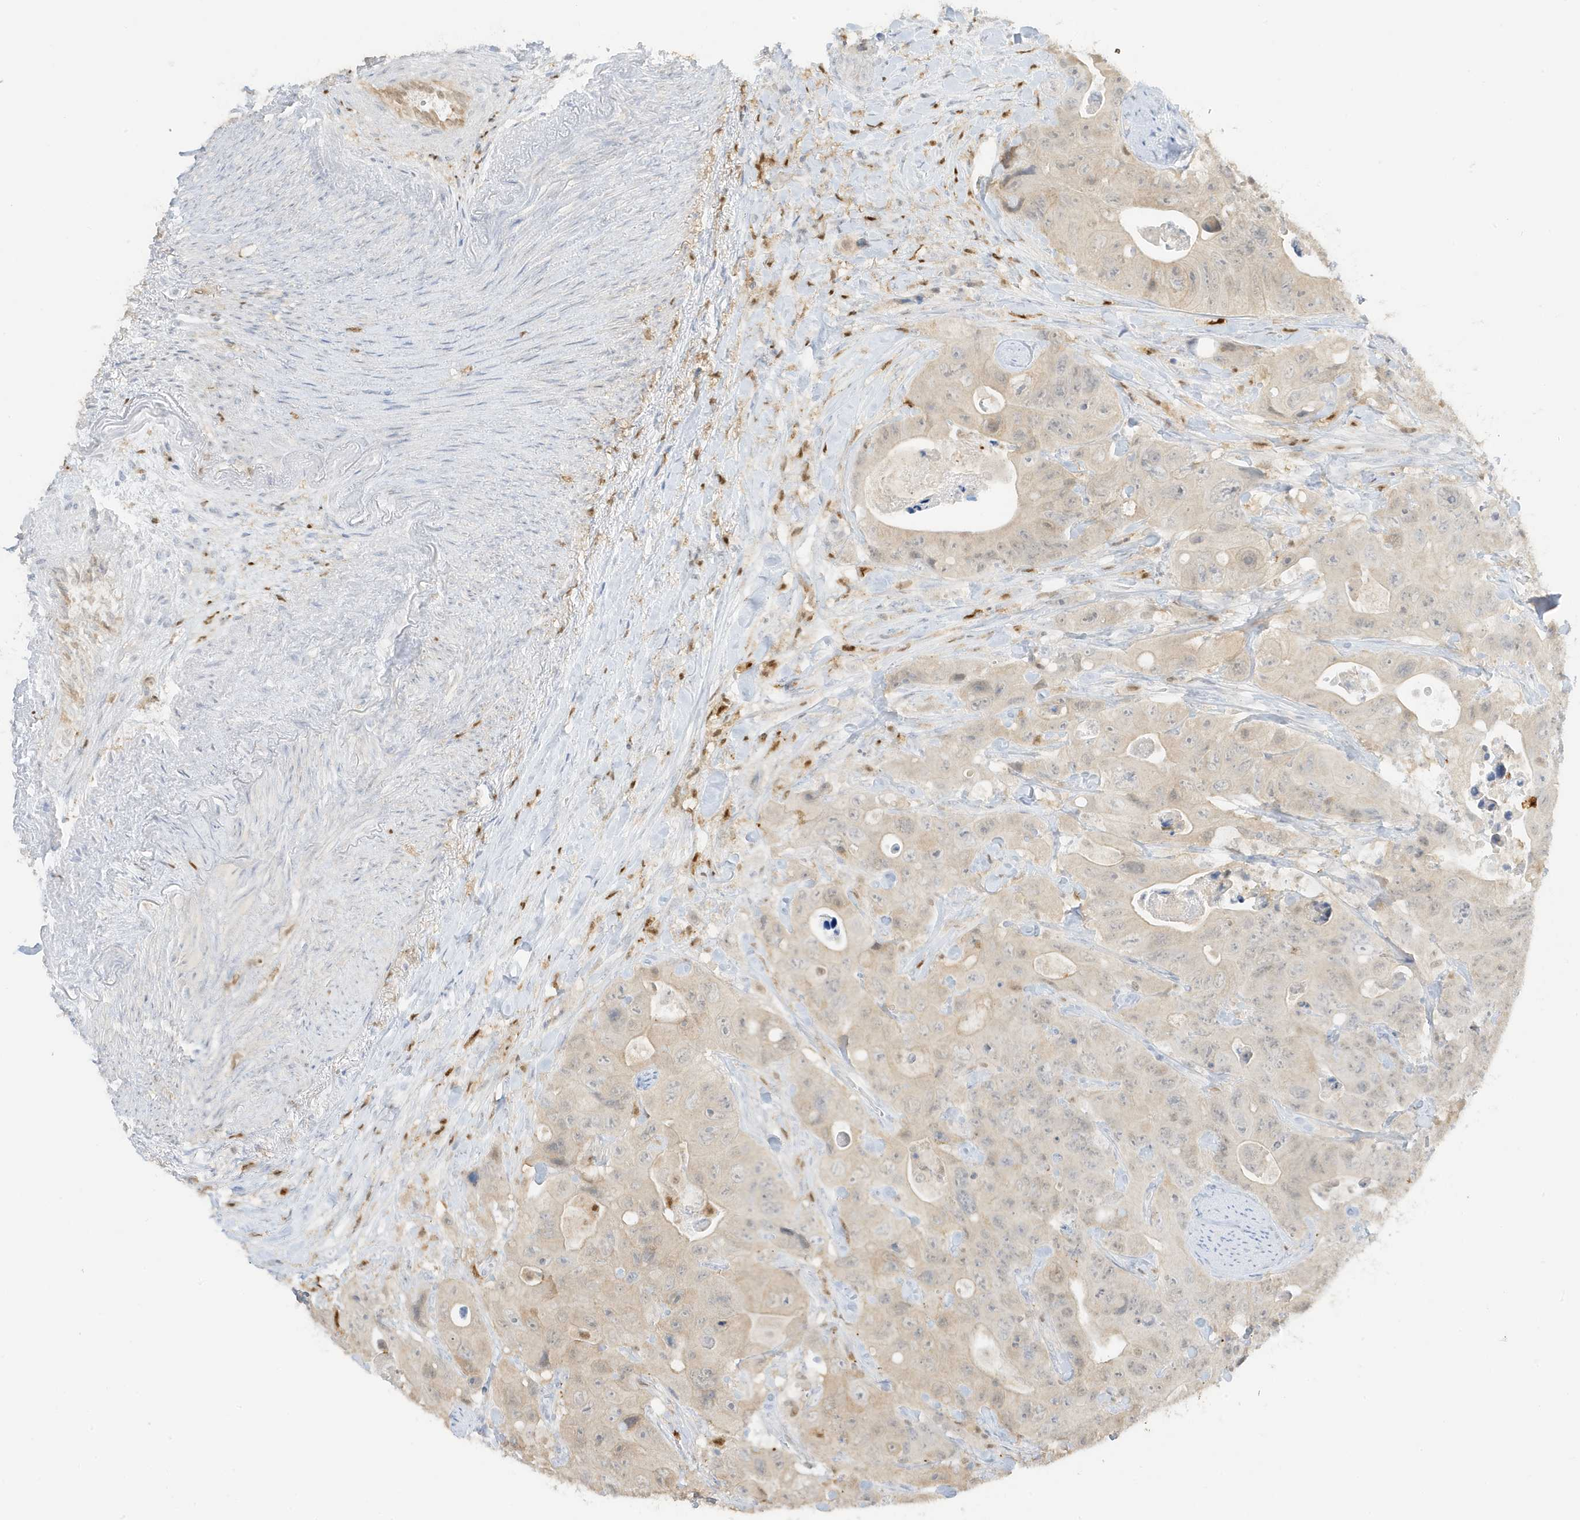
{"staining": {"intensity": "weak", "quantity": "<25%", "location": "cytoplasmic/membranous"}, "tissue": "colorectal cancer", "cell_type": "Tumor cells", "image_type": "cancer", "snomed": [{"axis": "morphology", "description": "Adenocarcinoma, NOS"}, {"axis": "topography", "description": "Colon"}], "caption": "This photomicrograph is of colorectal cancer (adenocarcinoma) stained with IHC to label a protein in brown with the nuclei are counter-stained blue. There is no positivity in tumor cells. (Stains: DAB immunohistochemistry with hematoxylin counter stain, Microscopy: brightfield microscopy at high magnification).", "gene": "GCA", "patient": {"sex": "female", "age": 46}}